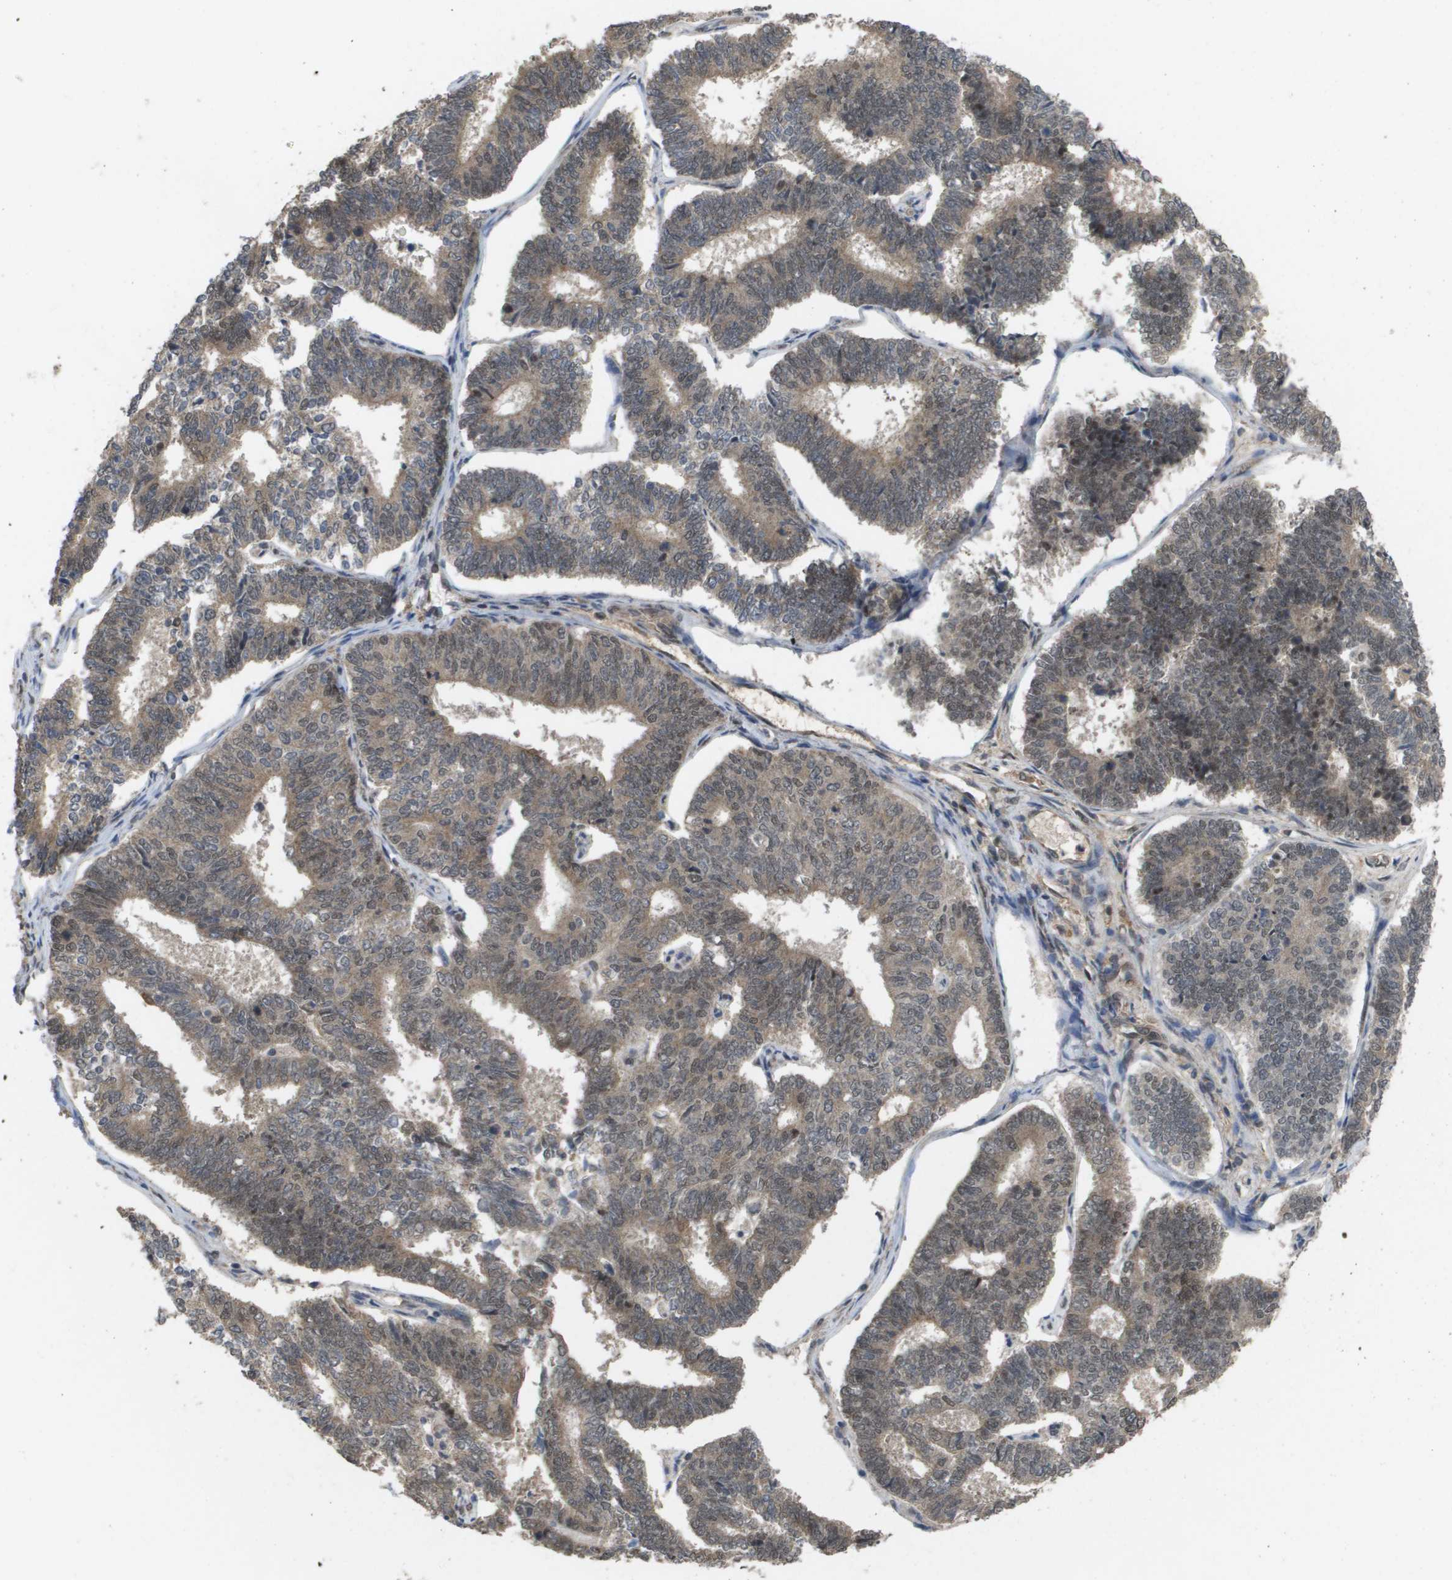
{"staining": {"intensity": "weak", "quantity": ">75%", "location": "cytoplasmic/membranous,nuclear"}, "tissue": "endometrial cancer", "cell_type": "Tumor cells", "image_type": "cancer", "snomed": [{"axis": "morphology", "description": "Adenocarcinoma, NOS"}, {"axis": "topography", "description": "Endometrium"}], "caption": "Human adenocarcinoma (endometrial) stained with a brown dye exhibits weak cytoplasmic/membranous and nuclear positive staining in about >75% of tumor cells.", "gene": "AMBRA1", "patient": {"sex": "female", "age": 70}}